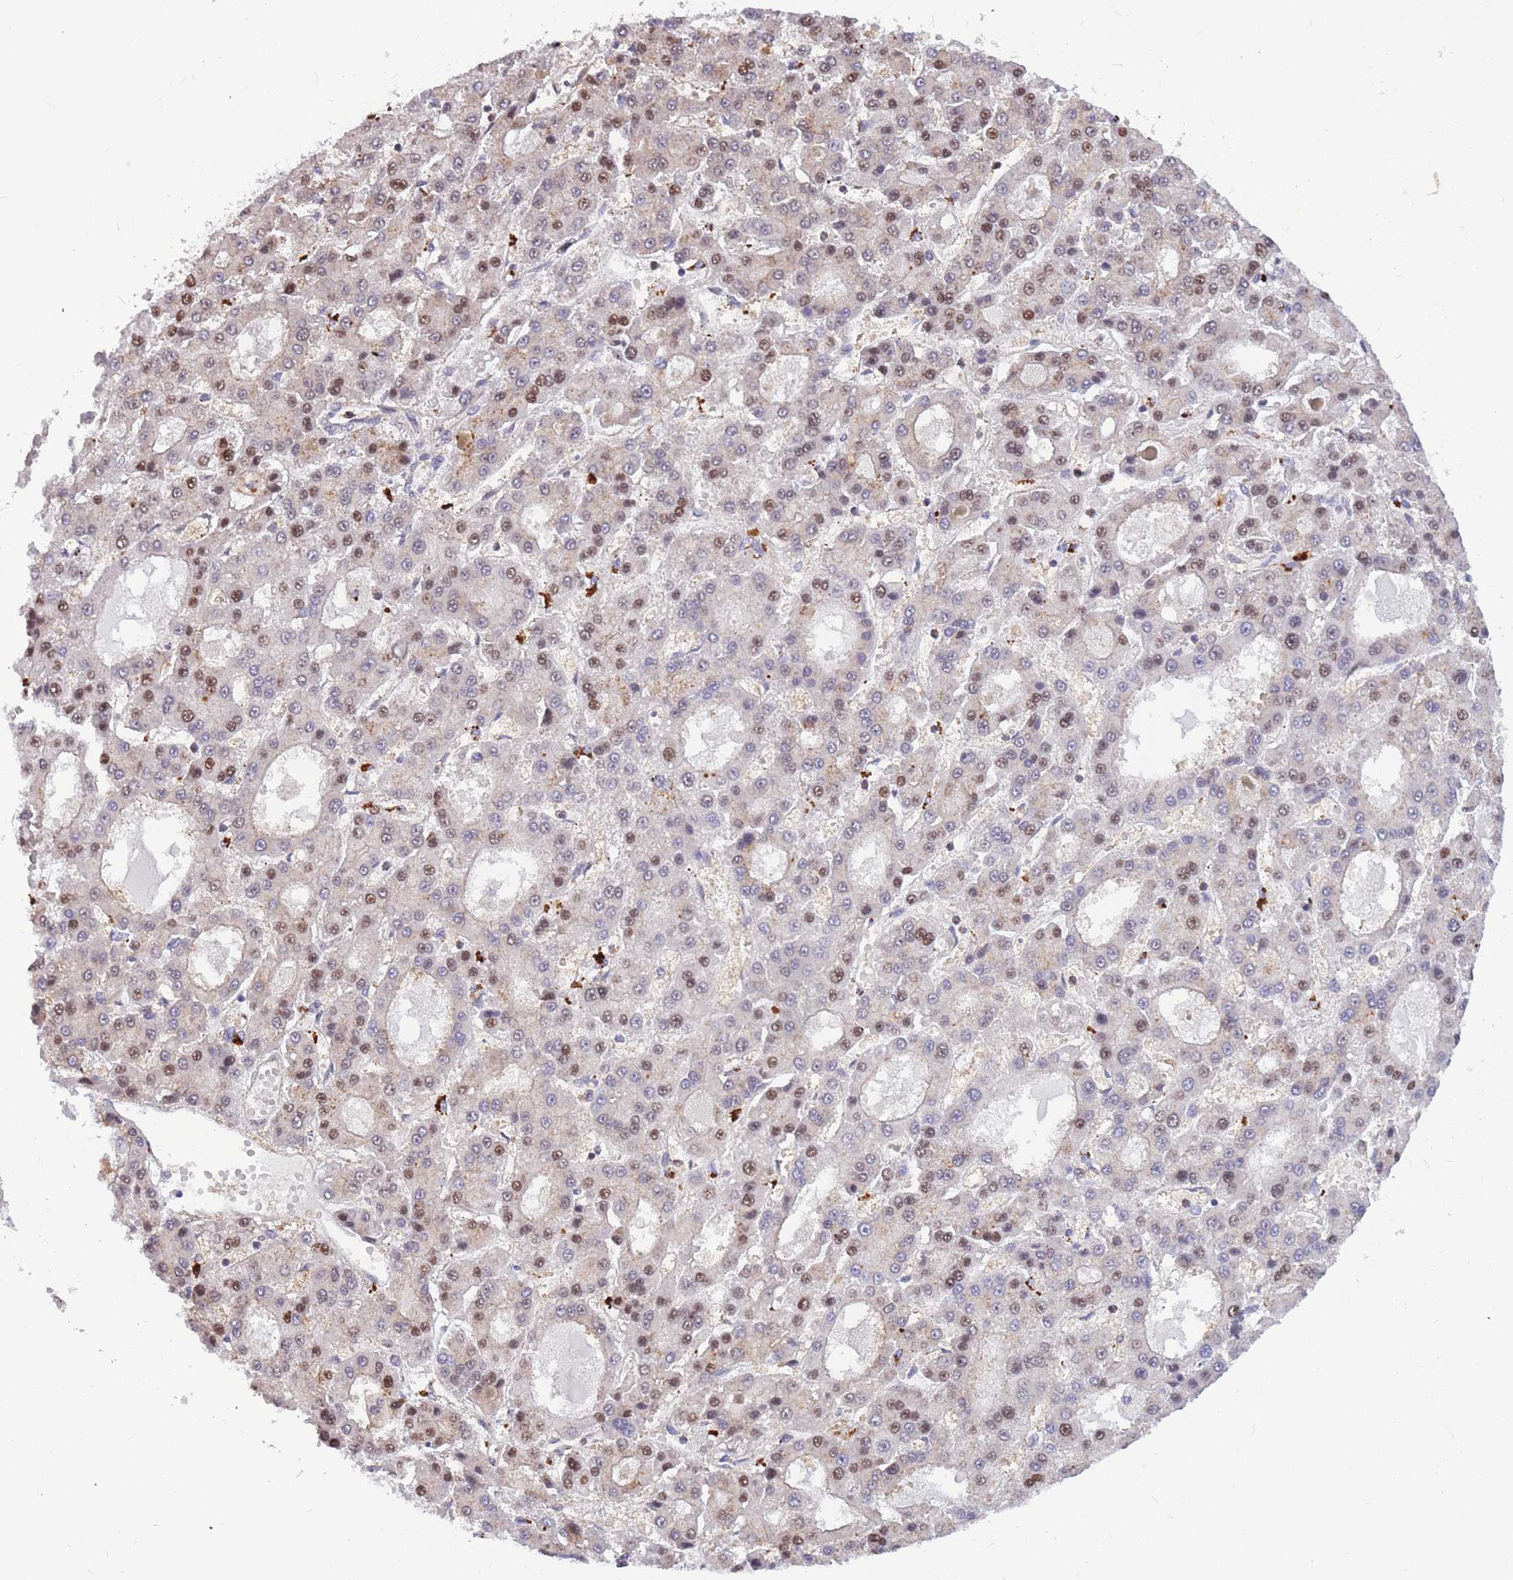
{"staining": {"intensity": "moderate", "quantity": "25%-75%", "location": "nuclear"}, "tissue": "liver cancer", "cell_type": "Tumor cells", "image_type": "cancer", "snomed": [{"axis": "morphology", "description": "Carcinoma, Hepatocellular, NOS"}, {"axis": "topography", "description": "Liver"}], "caption": "Approximately 25%-75% of tumor cells in human hepatocellular carcinoma (liver) show moderate nuclear protein positivity as visualized by brown immunohistochemical staining.", "gene": "CRACD", "patient": {"sex": "male", "age": 70}}